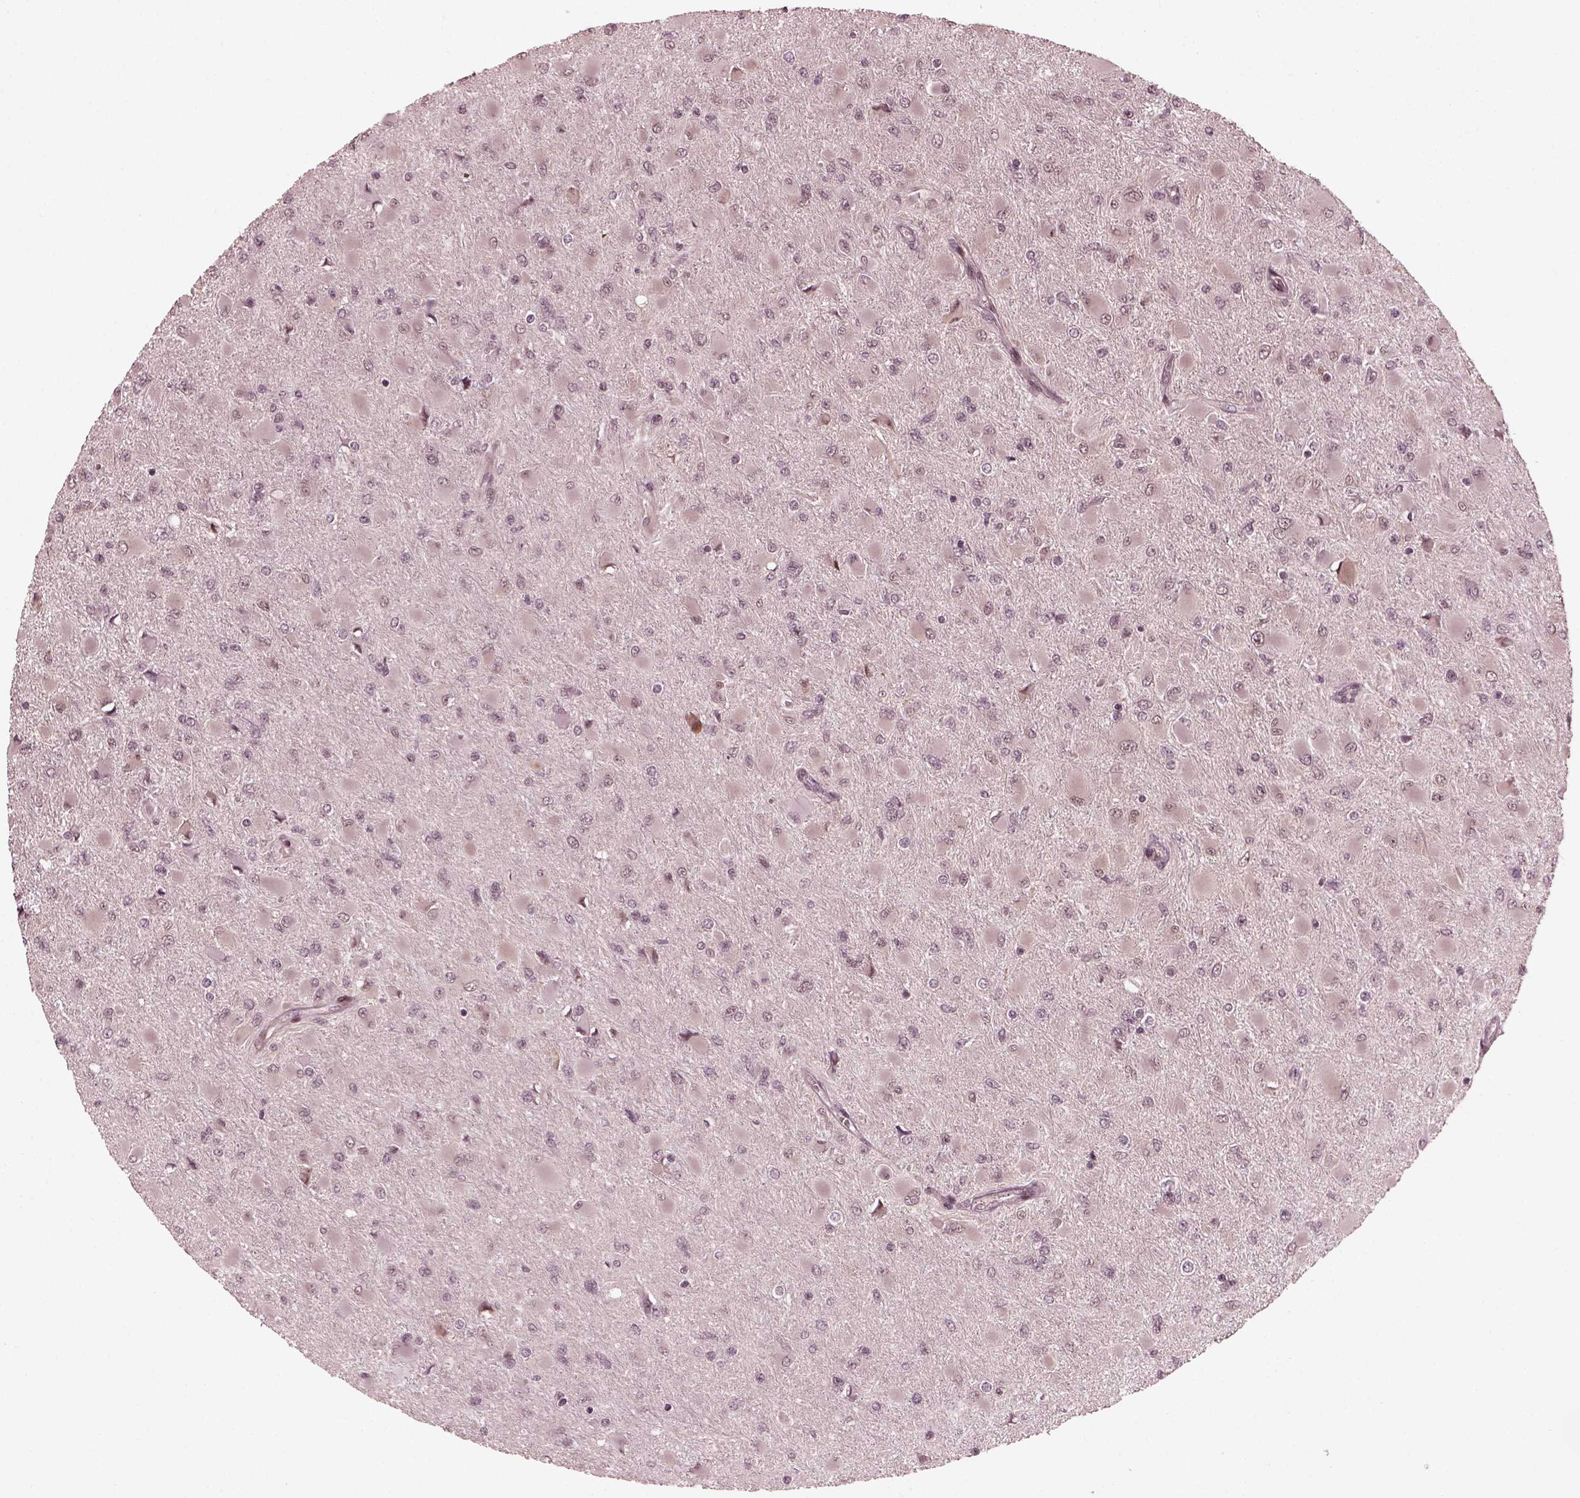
{"staining": {"intensity": "negative", "quantity": "none", "location": "none"}, "tissue": "glioma", "cell_type": "Tumor cells", "image_type": "cancer", "snomed": [{"axis": "morphology", "description": "Glioma, malignant, High grade"}, {"axis": "topography", "description": "Cerebral cortex"}], "caption": "This is an immunohistochemistry (IHC) photomicrograph of high-grade glioma (malignant). There is no positivity in tumor cells.", "gene": "TRIB3", "patient": {"sex": "female", "age": 36}}